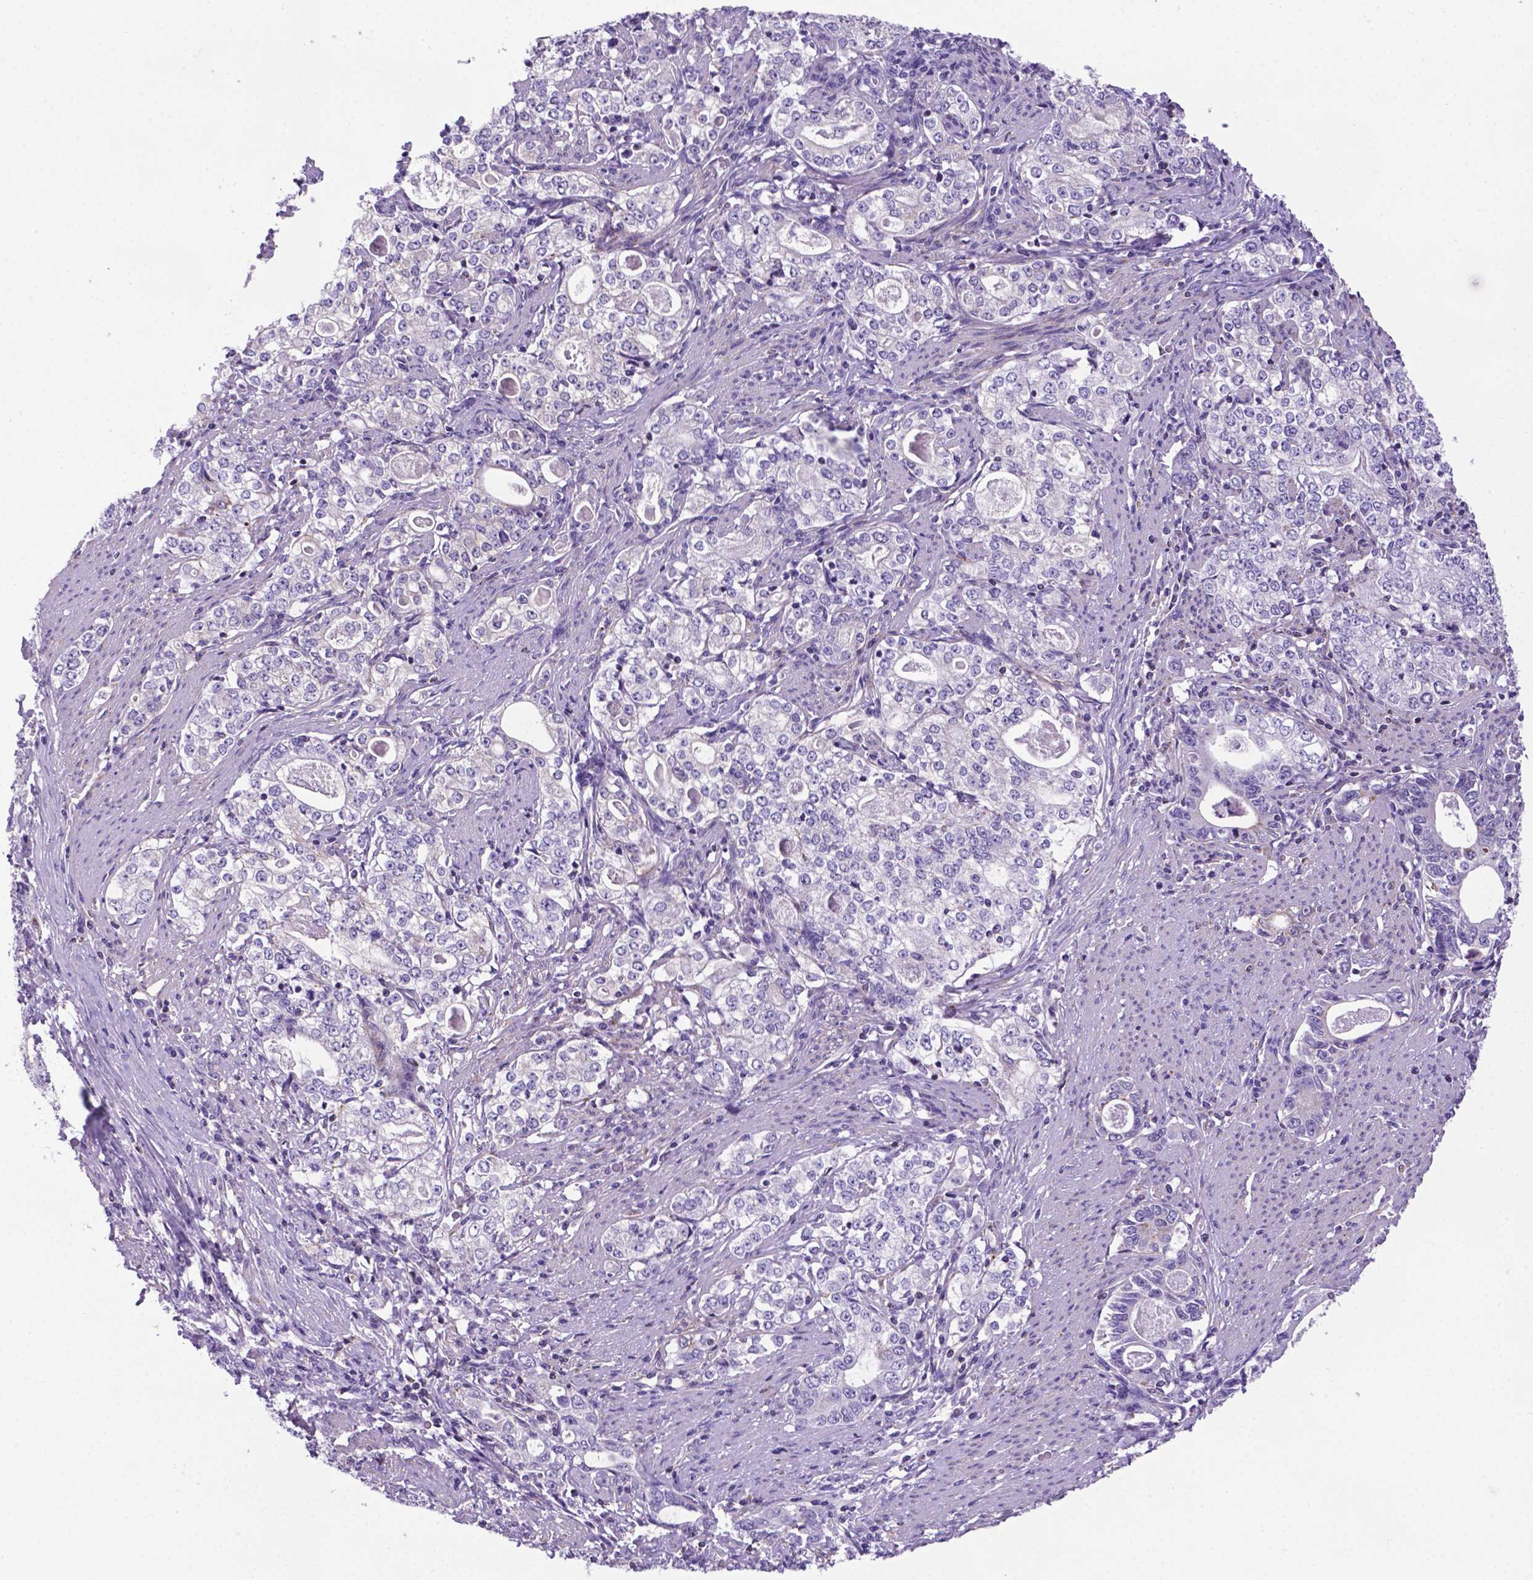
{"staining": {"intensity": "negative", "quantity": "none", "location": "none"}, "tissue": "stomach cancer", "cell_type": "Tumor cells", "image_type": "cancer", "snomed": [{"axis": "morphology", "description": "Adenocarcinoma, NOS"}, {"axis": "topography", "description": "Stomach, lower"}], "caption": "This is an immunohistochemistry (IHC) histopathology image of human adenocarcinoma (stomach). There is no expression in tumor cells.", "gene": "POU3F3", "patient": {"sex": "female", "age": 72}}